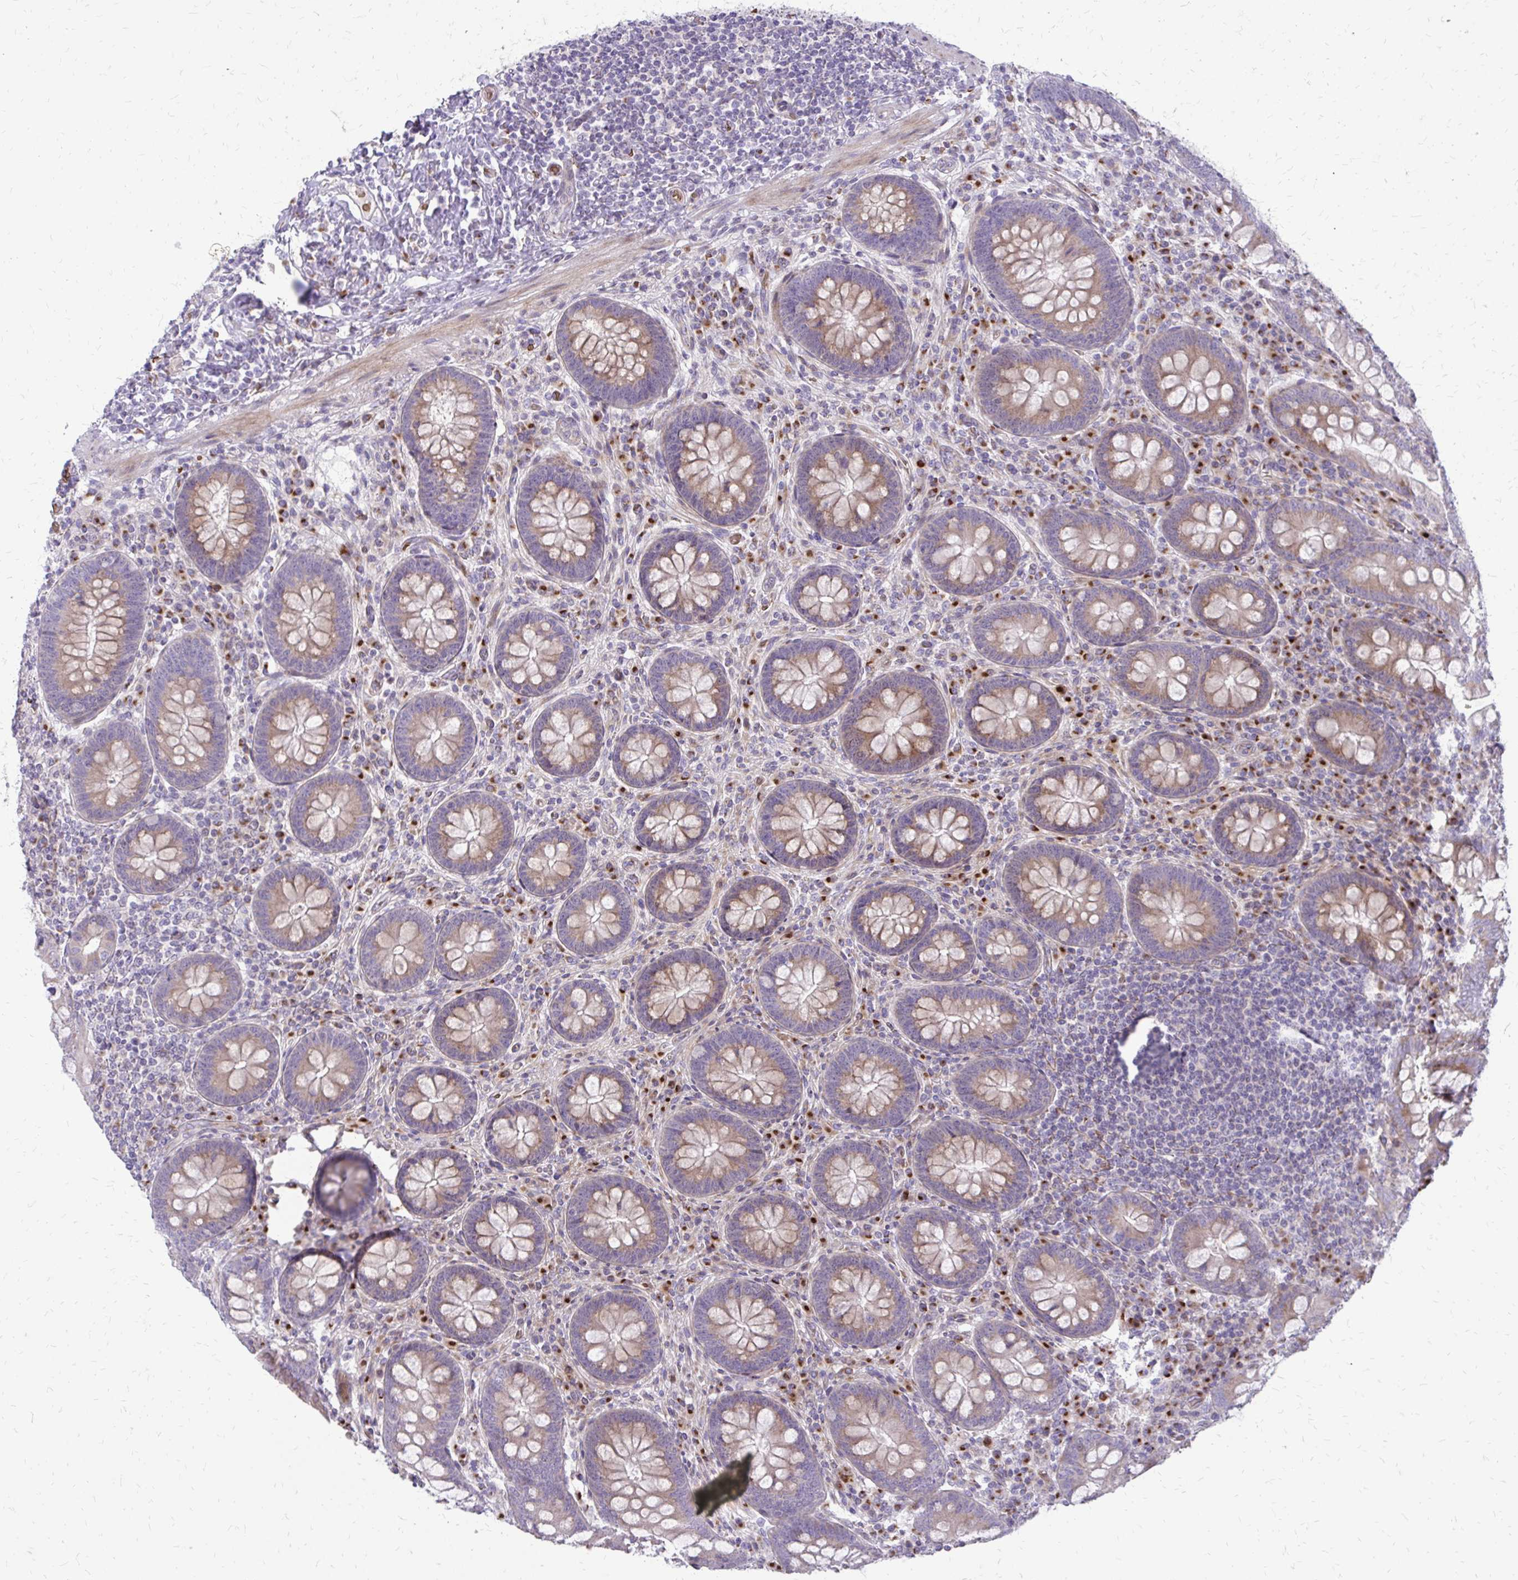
{"staining": {"intensity": "weak", "quantity": ">75%", "location": "cytoplasmic/membranous"}, "tissue": "appendix", "cell_type": "Glandular cells", "image_type": "normal", "snomed": [{"axis": "morphology", "description": "Normal tissue, NOS"}, {"axis": "topography", "description": "Appendix"}], "caption": "This is an image of immunohistochemistry (IHC) staining of unremarkable appendix, which shows weak staining in the cytoplasmic/membranous of glandular cells.", "gene": "FUNDC2", "patient": {"sex": "male", "age": 71}}